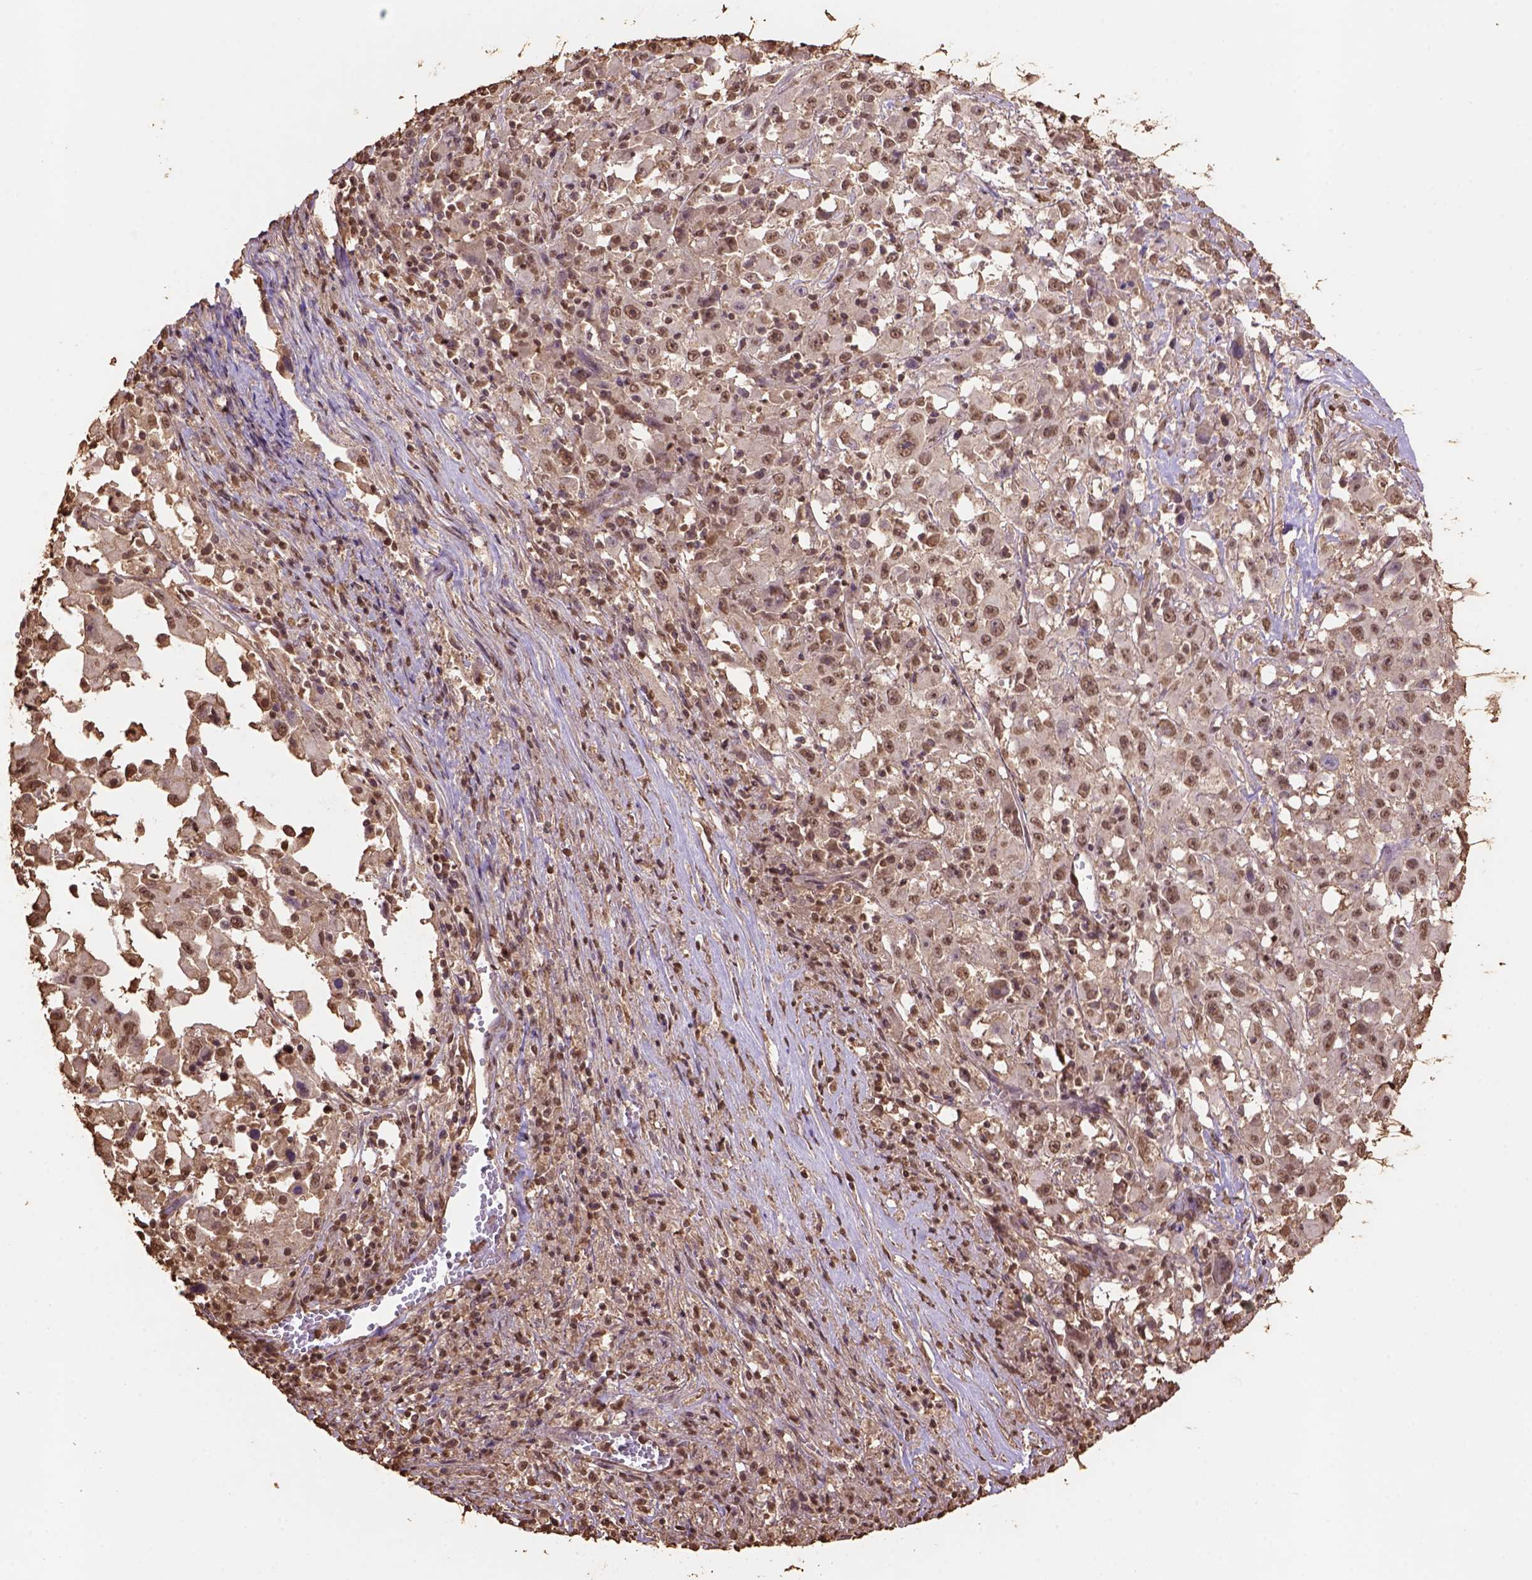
{"staining": {"intensity": "moderate", "quantity": ">75%", "location": "nuclear"}, "tissue": "melanoma", "cell_type": "Tumor cells", "image_type": "cancer", "snomed": [{"axis": "morphology", "description": "Malignant melanoma, Metastatic site"}, {"axis": "topography", "description": "Soft tissue"}], "caption": "Approximately >75% of tumor cells in melanoma show moderate nuclear protein staining as visualized by brown immunohistochemical staining.", "gene": "CSTF2T", "patient": {"sex": "male", "age": 50}}